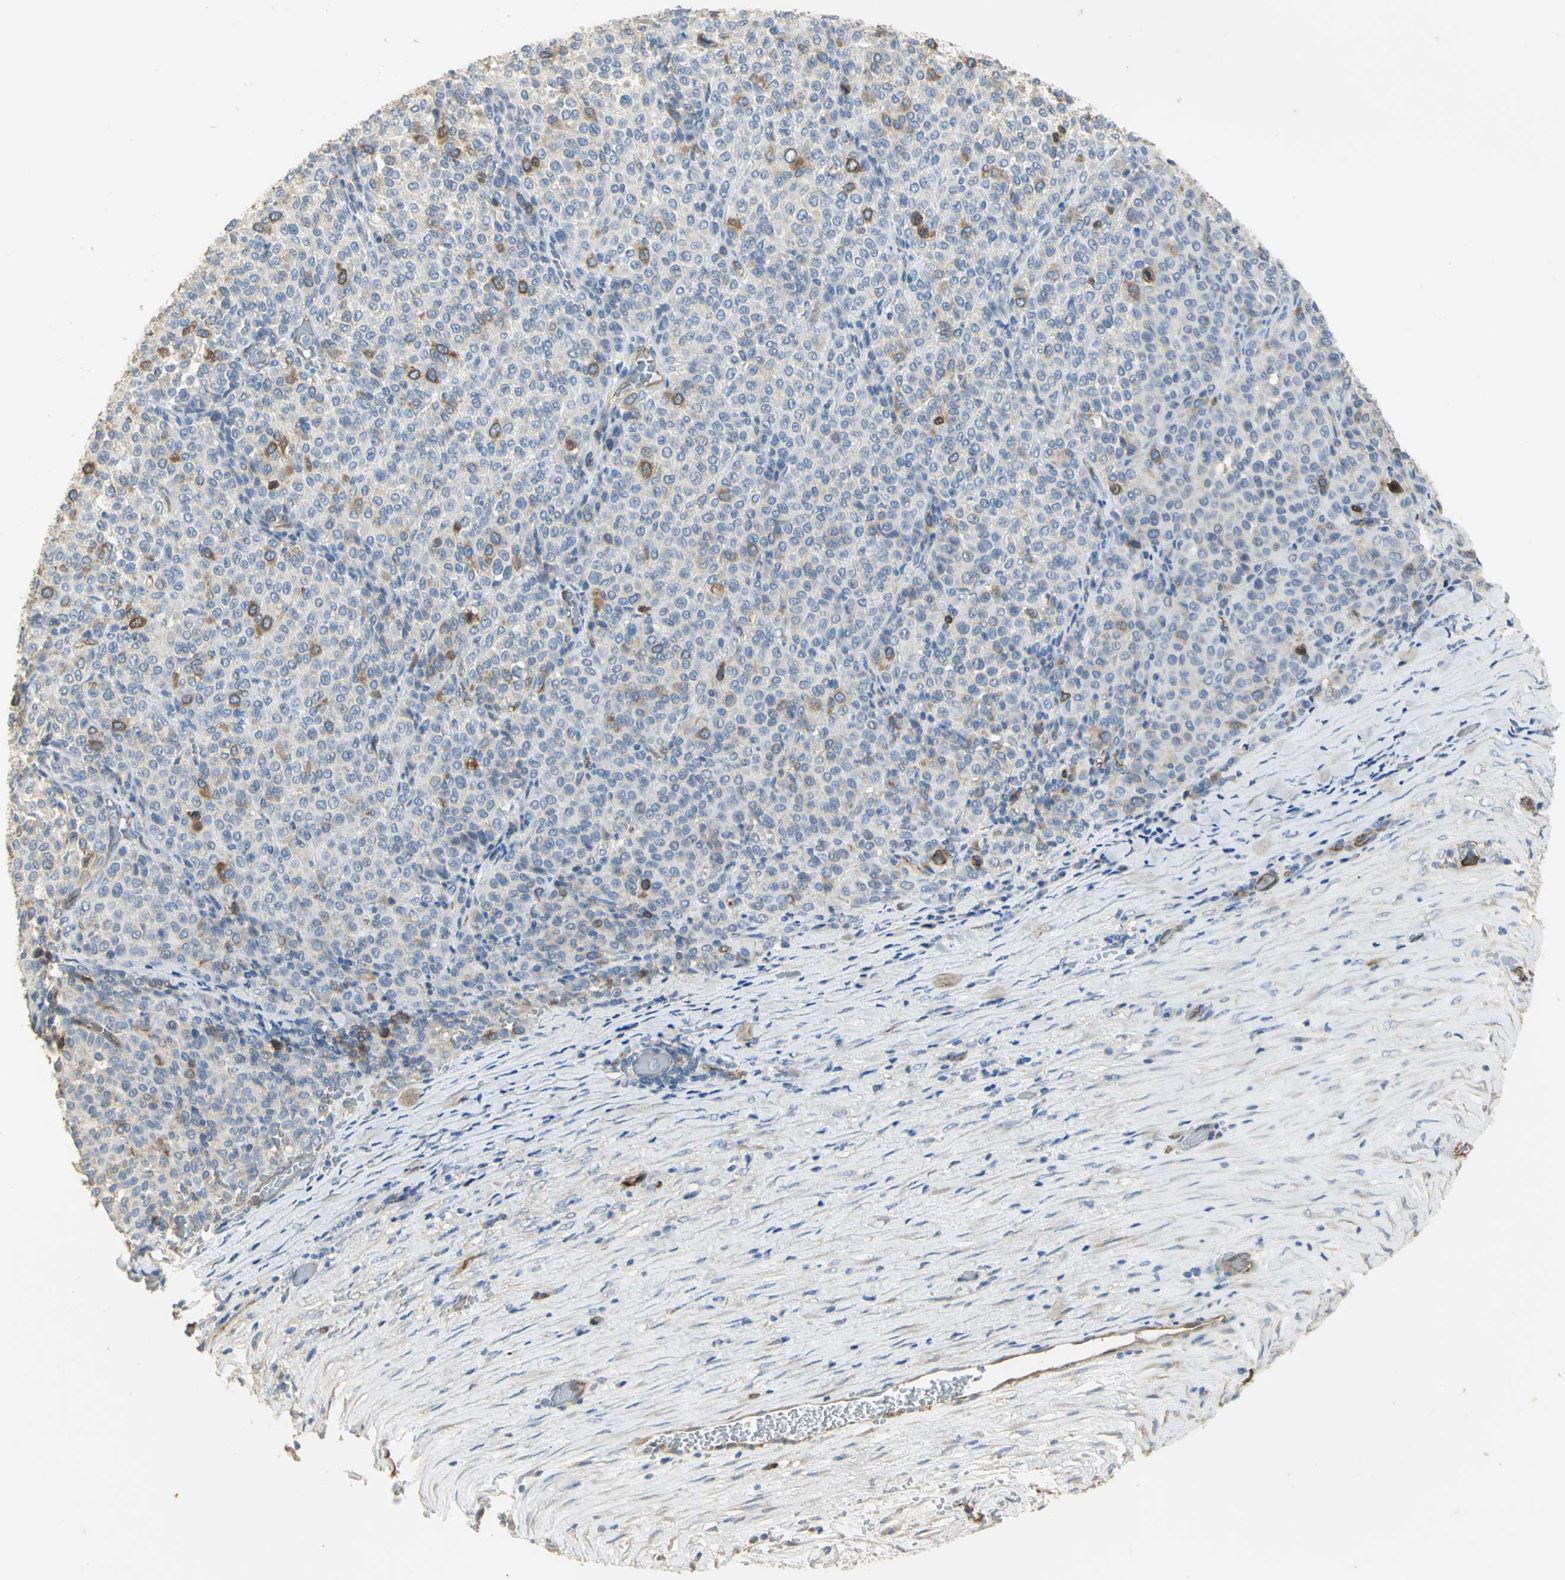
{"staining": {"intensity": "strong", "quantity": "<25%", "location": "cytoplasmic/membranous"}, "tissue": "melanoma", "cell_type": "Tumor cells", "image_type": "cancer", "snomed": [{"axis": "morphology", "description": "Malignant melanoma, Metastatic site"}, {"axis": "topography", "description": "Pancreas"}], "caption": "The micrograph shows a brown stain indicating the presence of a protein in the cytoplasmic/membranous of tumor cells in malignant melanoma (metastatic site).", "gene": "DLGAP5", "patient": {"sex": "female", "age": 30}}